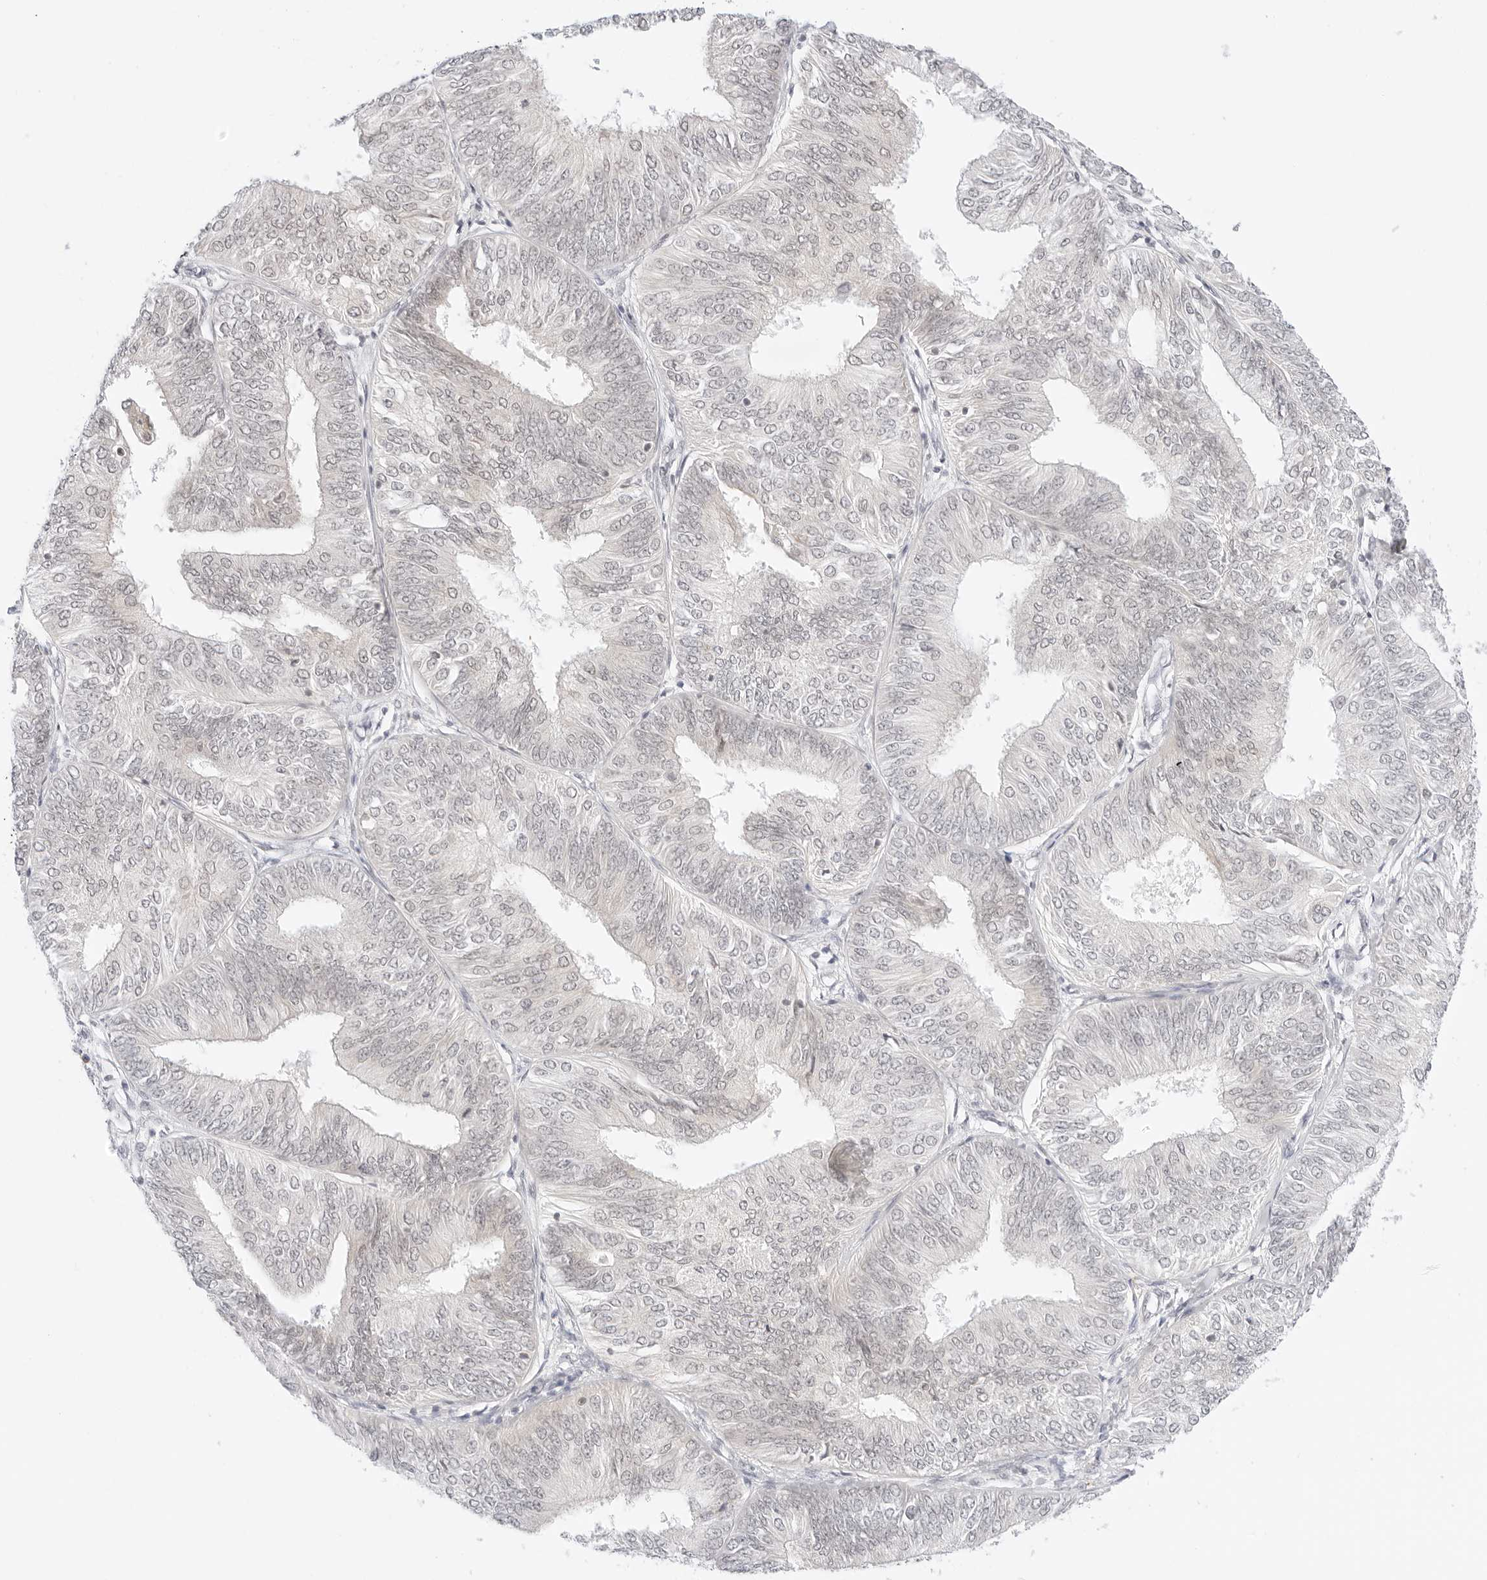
{"staining": {"intensity": "negative", "quantity": "none", "location": "none"}, "tissue": "endometrial cancer", "cell_type": "Tumor cells", "image_type": "cancer", "snomed": [{"axis": "morphology", "description": "Adenocarcinoma, NOS"}, {"axis": "topography", "description": "Endometrium"}], "caption": "DAB (3,3'-diaminobenzidine) immunohistochemical staining of human endometrial cancer exhibits no significant positivity in tumor cells.", "gene": "POLR3C", "patient": {"sex": "female", "age": 58}}